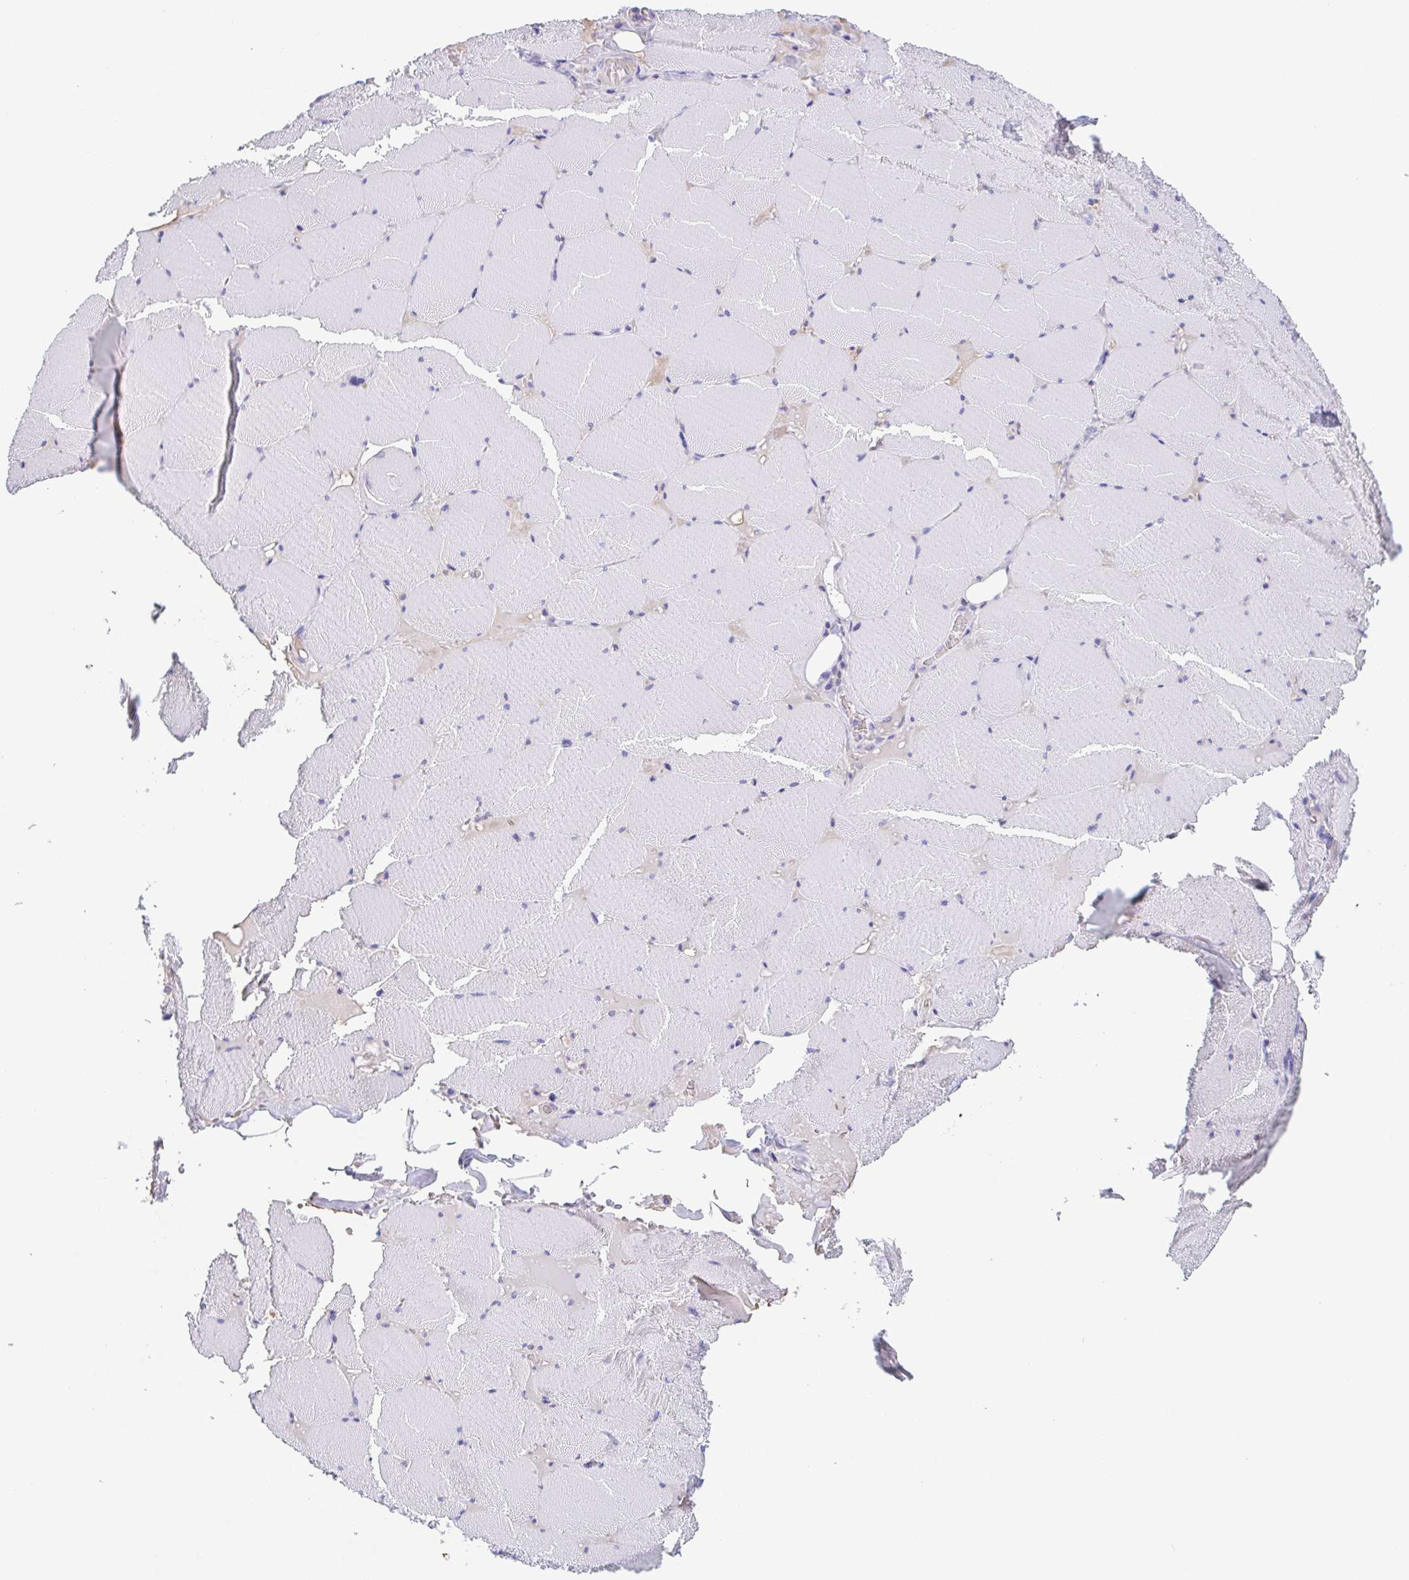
{"staining": {"intensity": "negative", "quantity": "none", "location": "none"}, "tissue": "skeletal muscle", "cell_type": "Myocytes", "image_type": "normal", "snomed": [{"axis": "morphology", "description": "Normal tissue, NOS"}, {"axis": "topography", "description": "Skeletal muscle"}, {"axis": "topography", "description": "Head-Neck"}], "caption": "Myocytes show no significant positivity in normal skeletal muscle. (Stains: DAB (3,3'-diaminobenzidine) immunohistochemistry (IHC) with hematoxylin counter stain, Microscopy: brightfield microscopy at high magnification).", "gene": "TREH", "patient": {"sex": "male", "age": 66}}